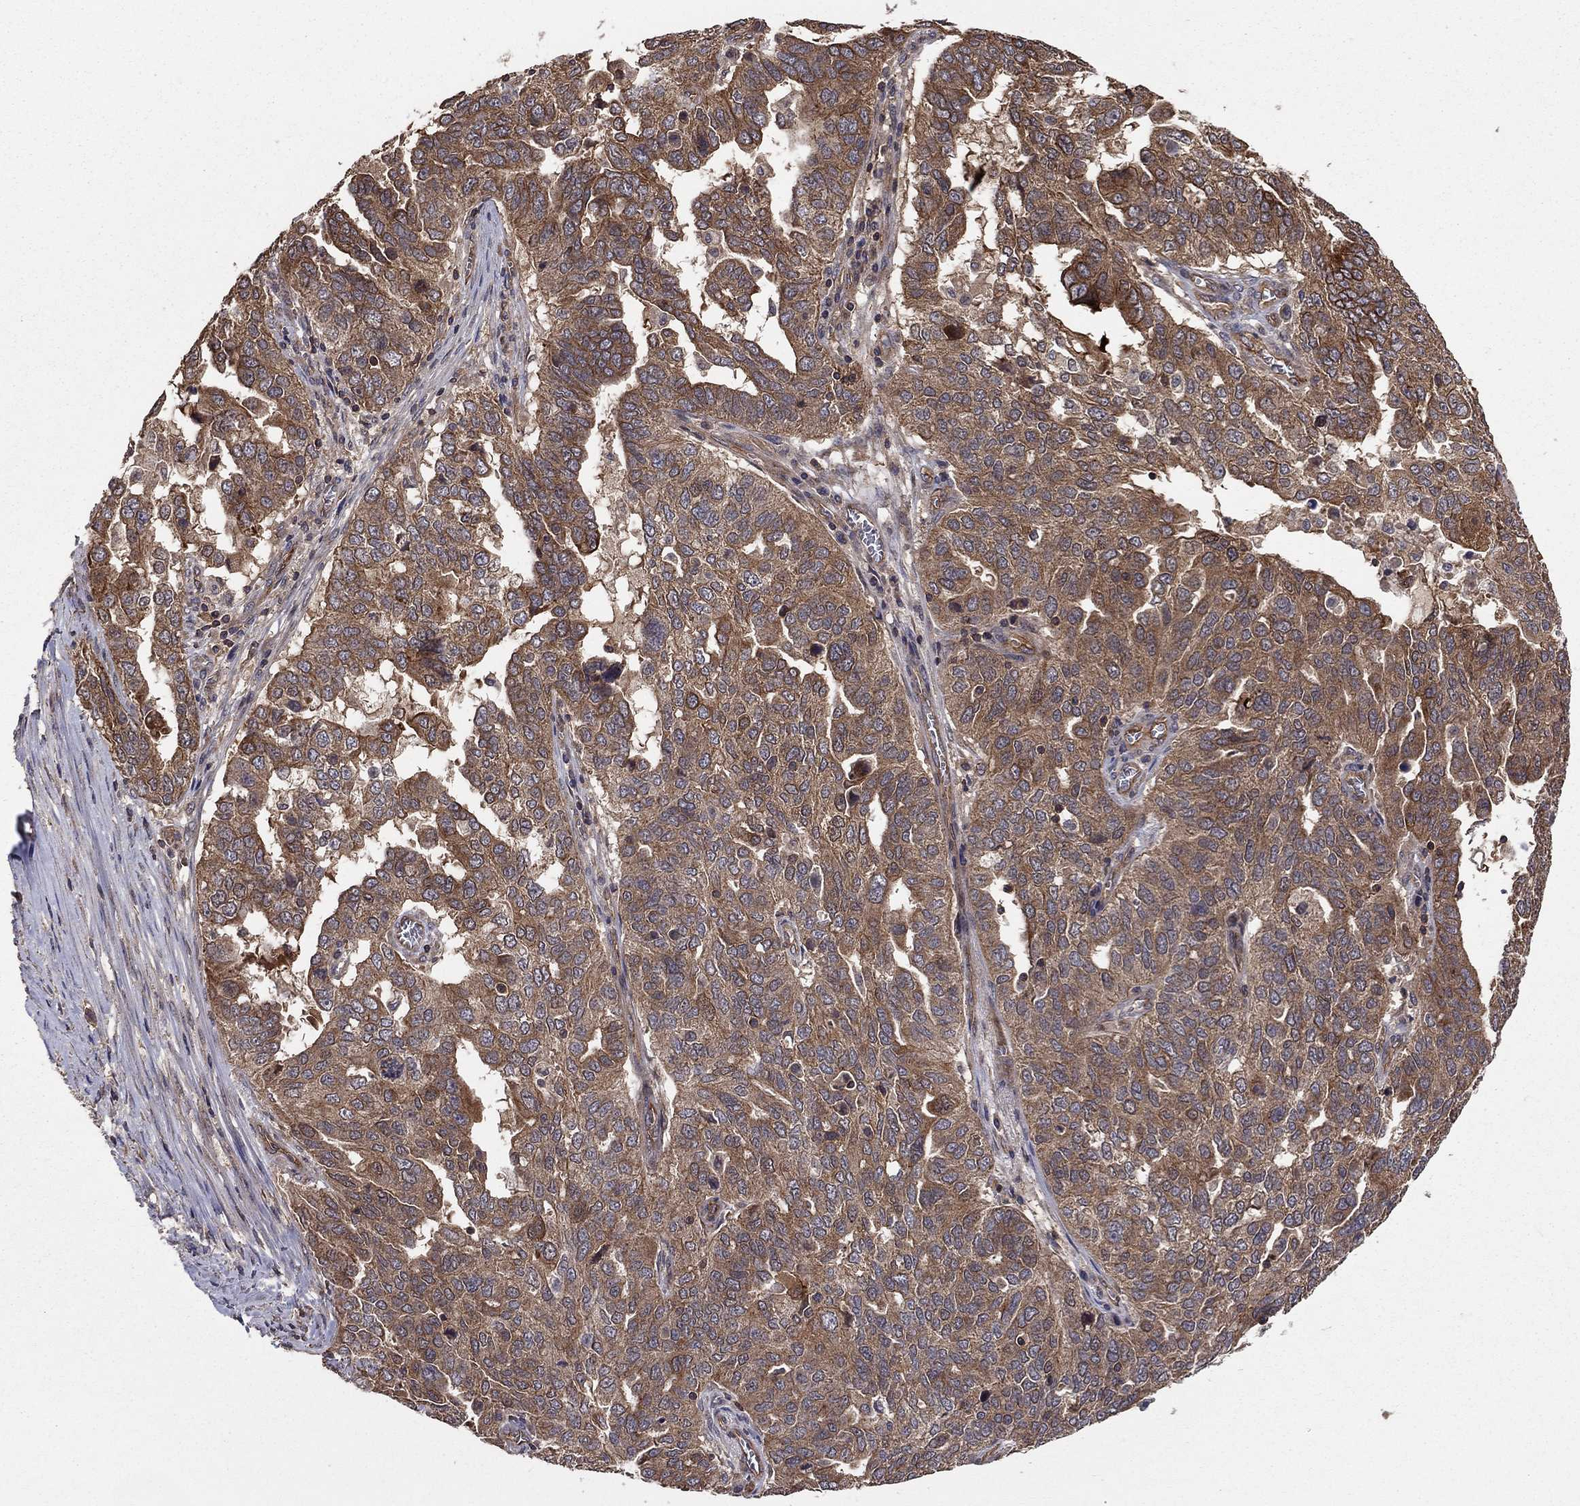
{"staining": {"intensity": "strong", "quantity": "25%-75%", "location": "cytoplasmic/membranous"}, "tissue": "ovarian cancer", "cell_type": "Tumor cells", "image_type": "cancer", "snomed": [{"axis": "morphology", "description": "Carcinoma, endometroid"}, {"axis": "topography", "description": "Soft tissue"}, {"axis": "topography", "description": "Ovary"}], "caption": "Ovarian endometroid carcinoma stained for a protein reveals strong cytoplasmic/membranous positivity in tumor cells.", "gene": "BMERB1", "patient": {"sex": "female", "age": 52}}